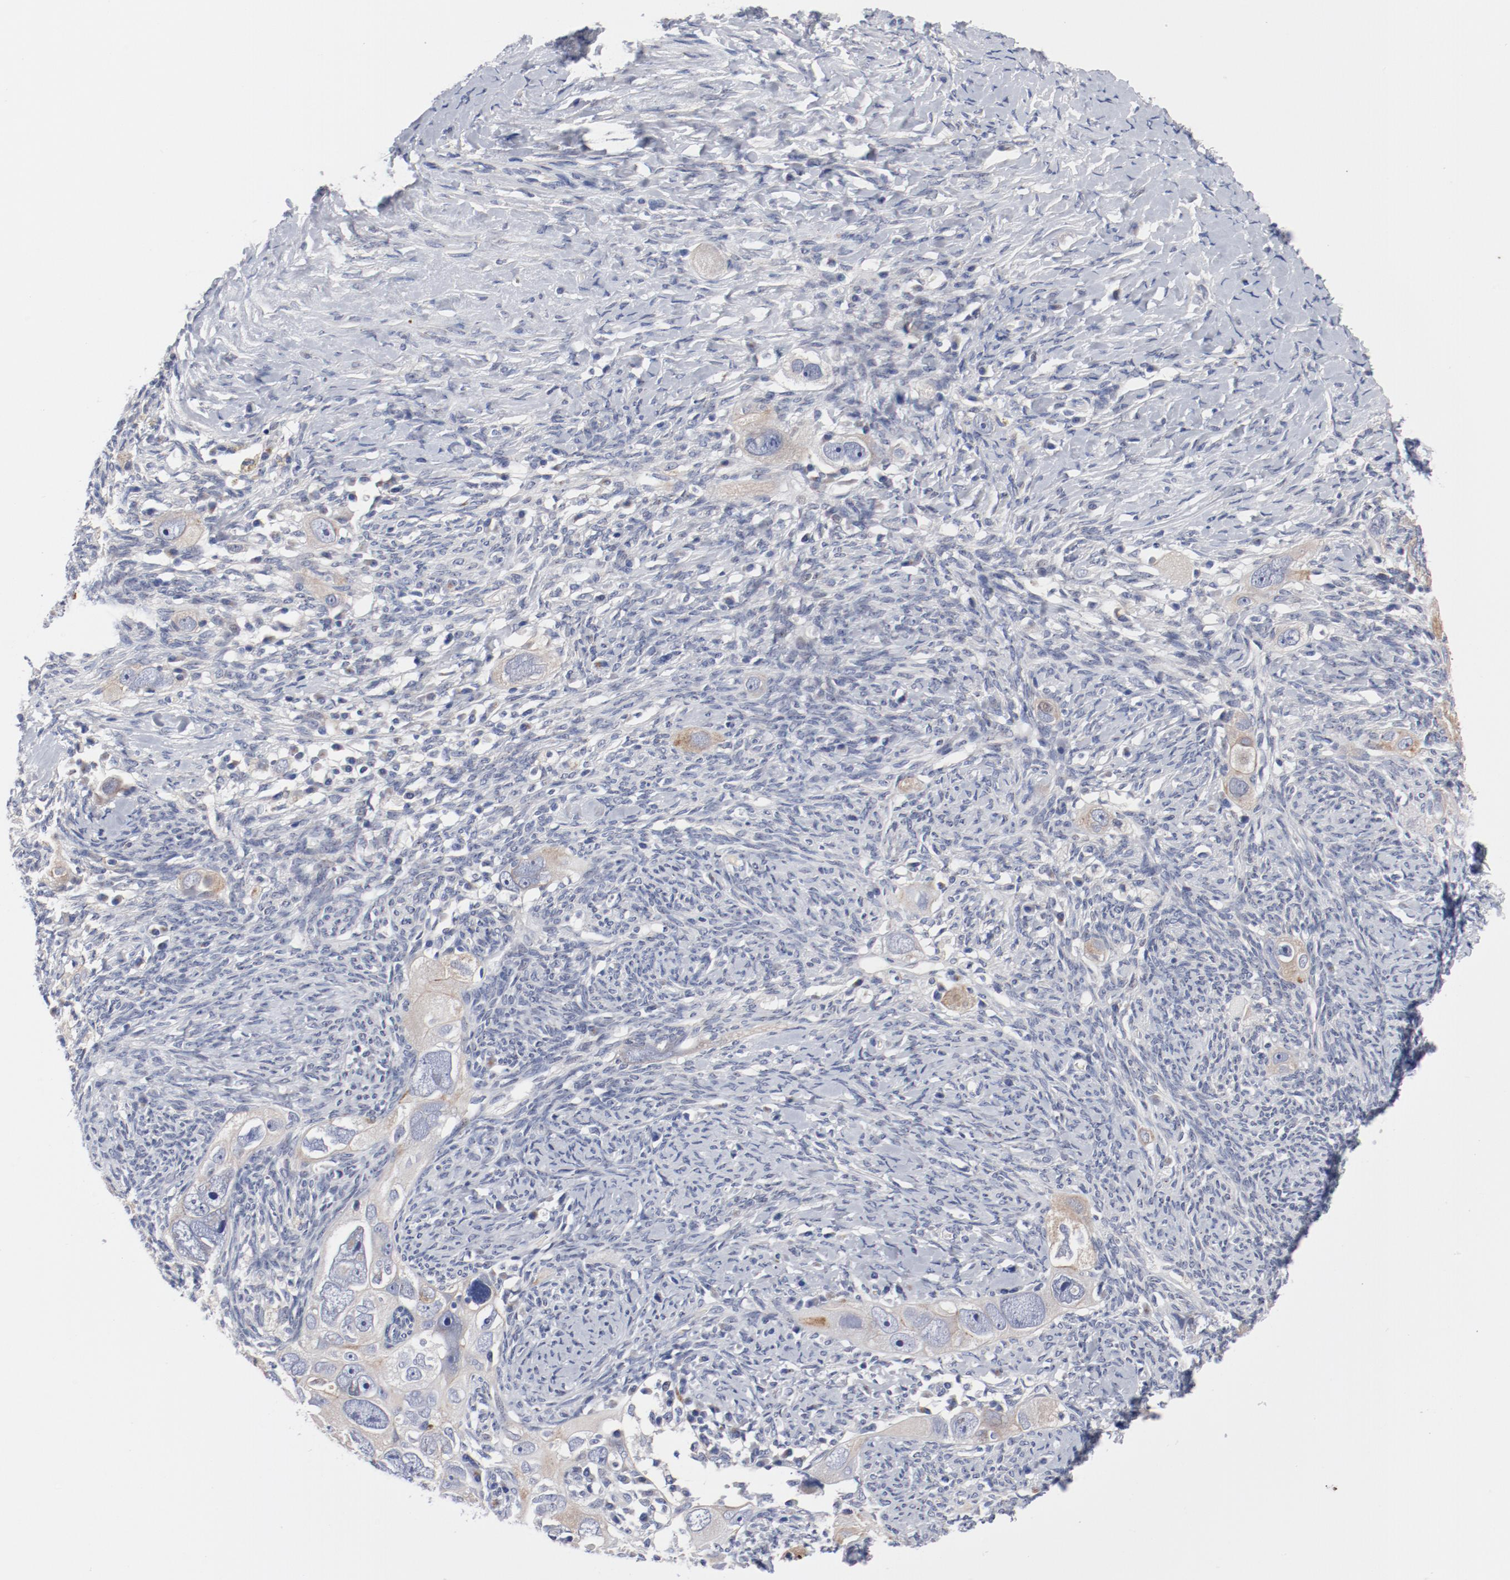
{"staining": {"intensity": "weak", "quantity": "25%-75%", "location": "cytoplasmic/membranous"}, "tissue": "ovarian cancer", "cell_type": "Tumor cells", "image_type": "cancer", "snomed": [{"axis": "morphology", "description": "Normal tissue, NOS"}, {"axis": "morphology", "description": "Cystadenocarcinoma, serous, NOS"}, {"axis": "topography", "description": "Ovary"}], "caption": "Immunohistochemical staining of human serous cystadenocarcinoma (ovarian) exhibits low levels of weak cytoplasmic/membranous protein staining in approximately 25%-75% of tumor cells.", "gene": "GPR143", "patient": {"sex": "female", "age": 62}}